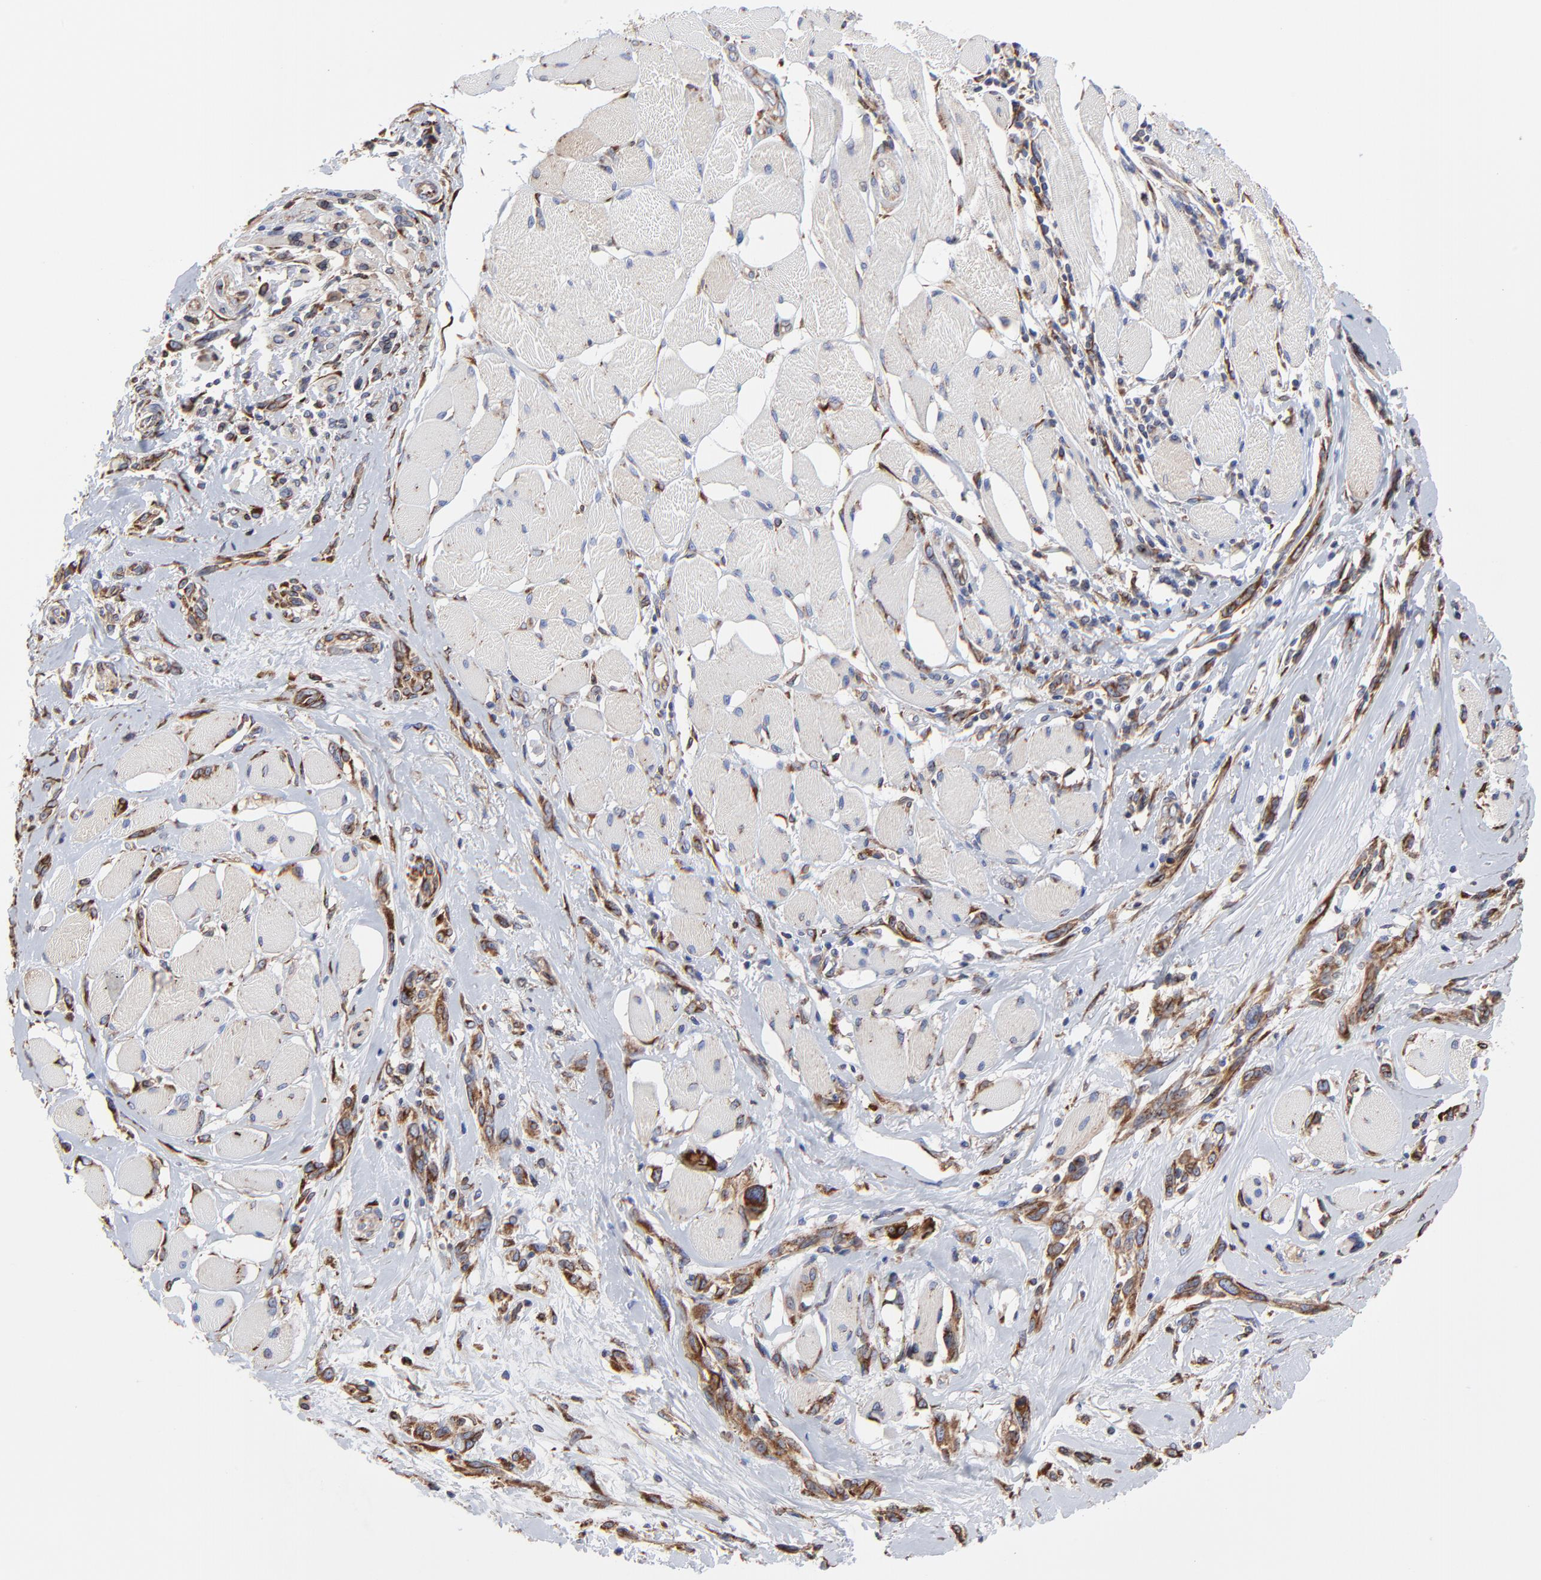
{"staining": {"intensity": "moderate", "quantity": ">75%", "location": "cytoplasmic/membranous"}, "tissue": "melanoma", "cell_type": "Tumor cells", "image_type": "cancer", "snomed": [{"axis": "morphology", "description": "Malignant melanoma, NOS"}, {"axis": "topography", "description": "Skin"}], "caption": "Protein staining of malignant melanoma tissue exhibits moderate cytoplasmic/membranous staining in approximately >75% of tumor cells.", "gene": "LMAN1", "patient": {"sex": "male", "age": 91}}